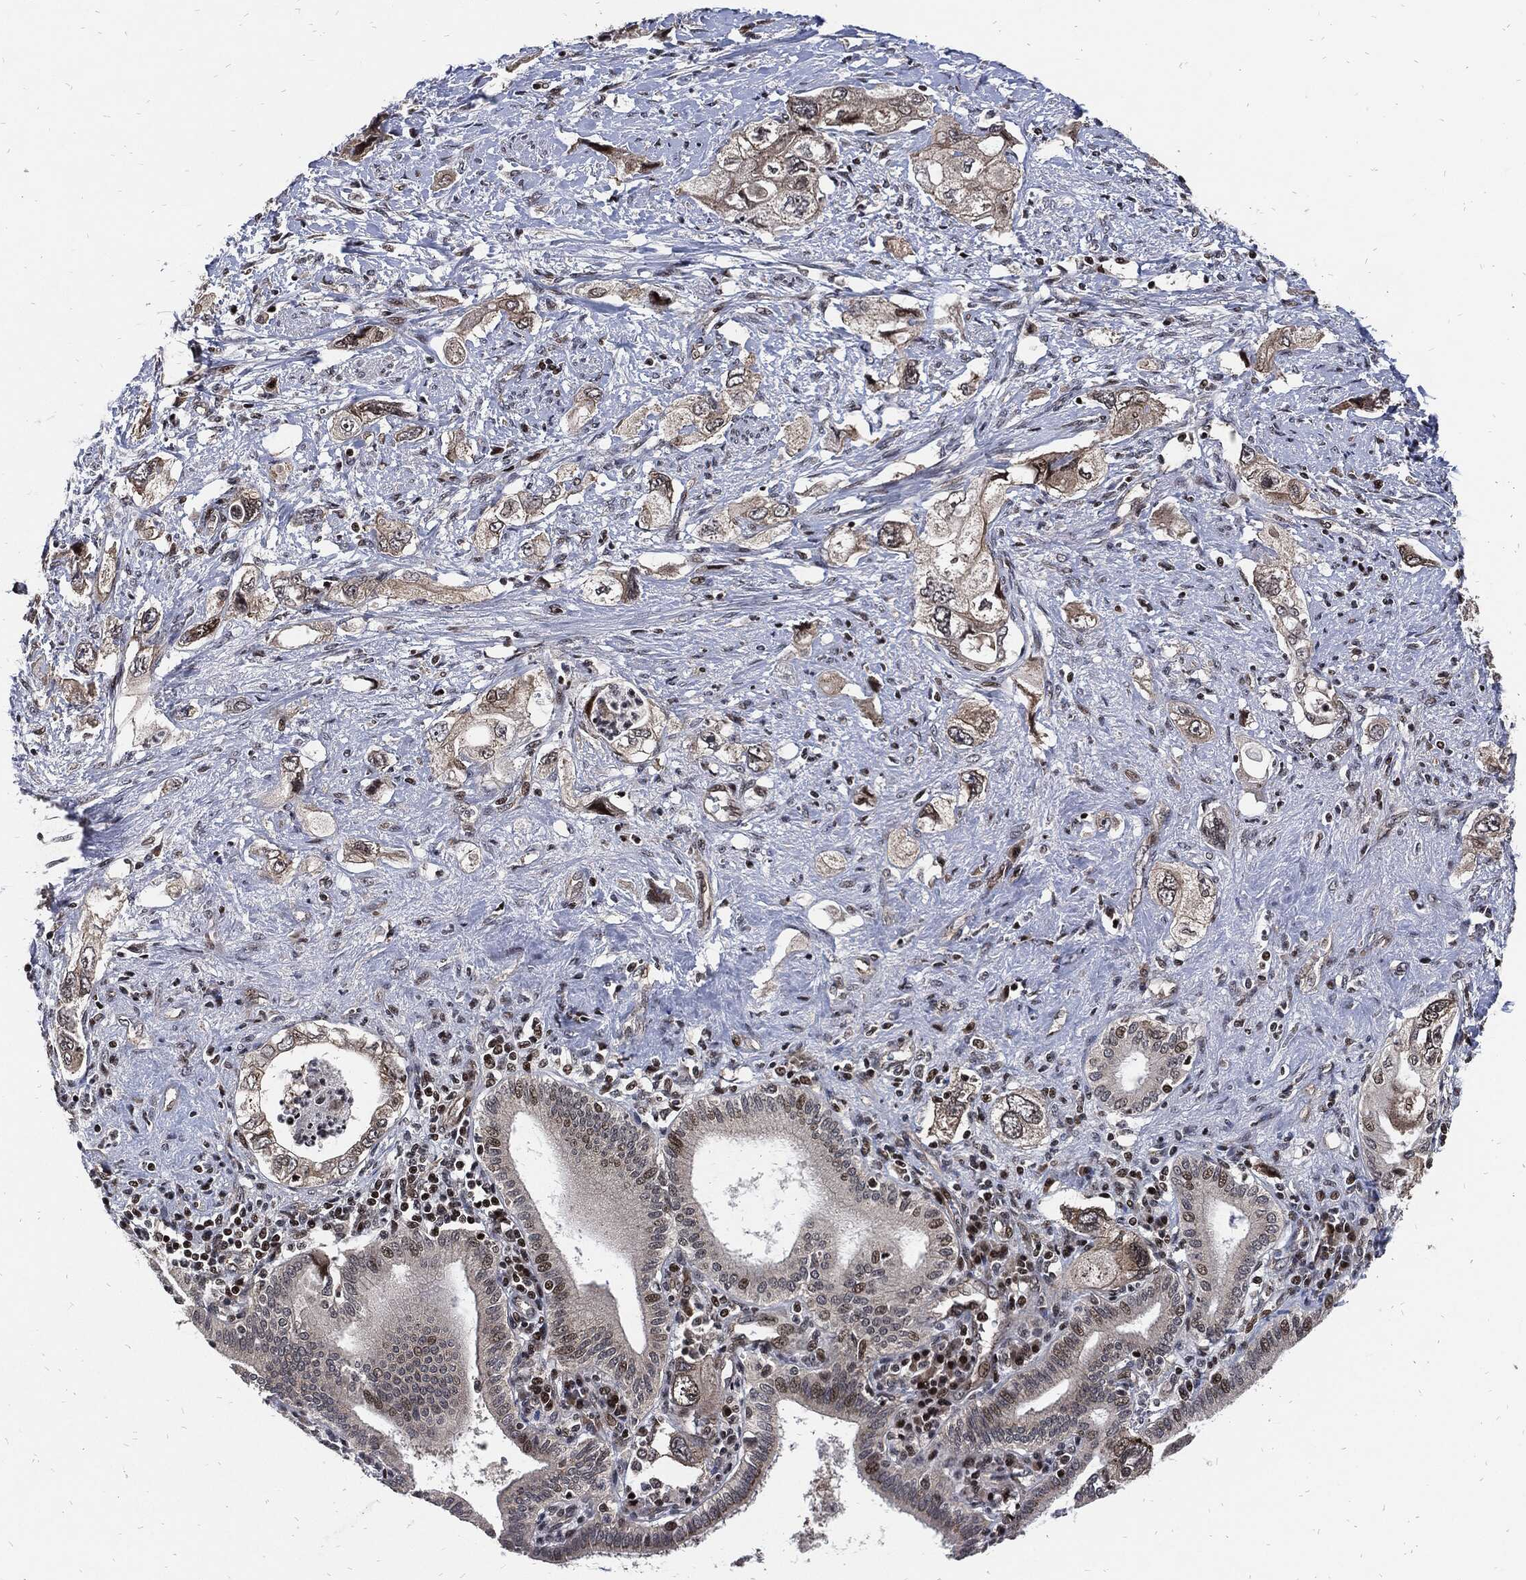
{"staining": {"intensity": "moderate", "quantity": "<25%", "location": "cytoplasmic/membranous"}, "tissue": "pancreatic cancer", "cell_type": "Tumor cells", "image_type": "cancer", "snomed": [{"axis": "morphology", "description": "Adenocarcinoma, NOS"}, {"axis": "topography", "description": "Pancreas"}], "caption": "Immunohistochemical staining of pancreatic adenocarcinoma displays low levels of moderate cytoplasmic/membranous protein positivity in about <25% of tumor cells. The protein of interest is shown in brown color, while the nuclei are stained blue.", "gene": "ZNF775", "patient": {"sex": "female", "age": 73}}